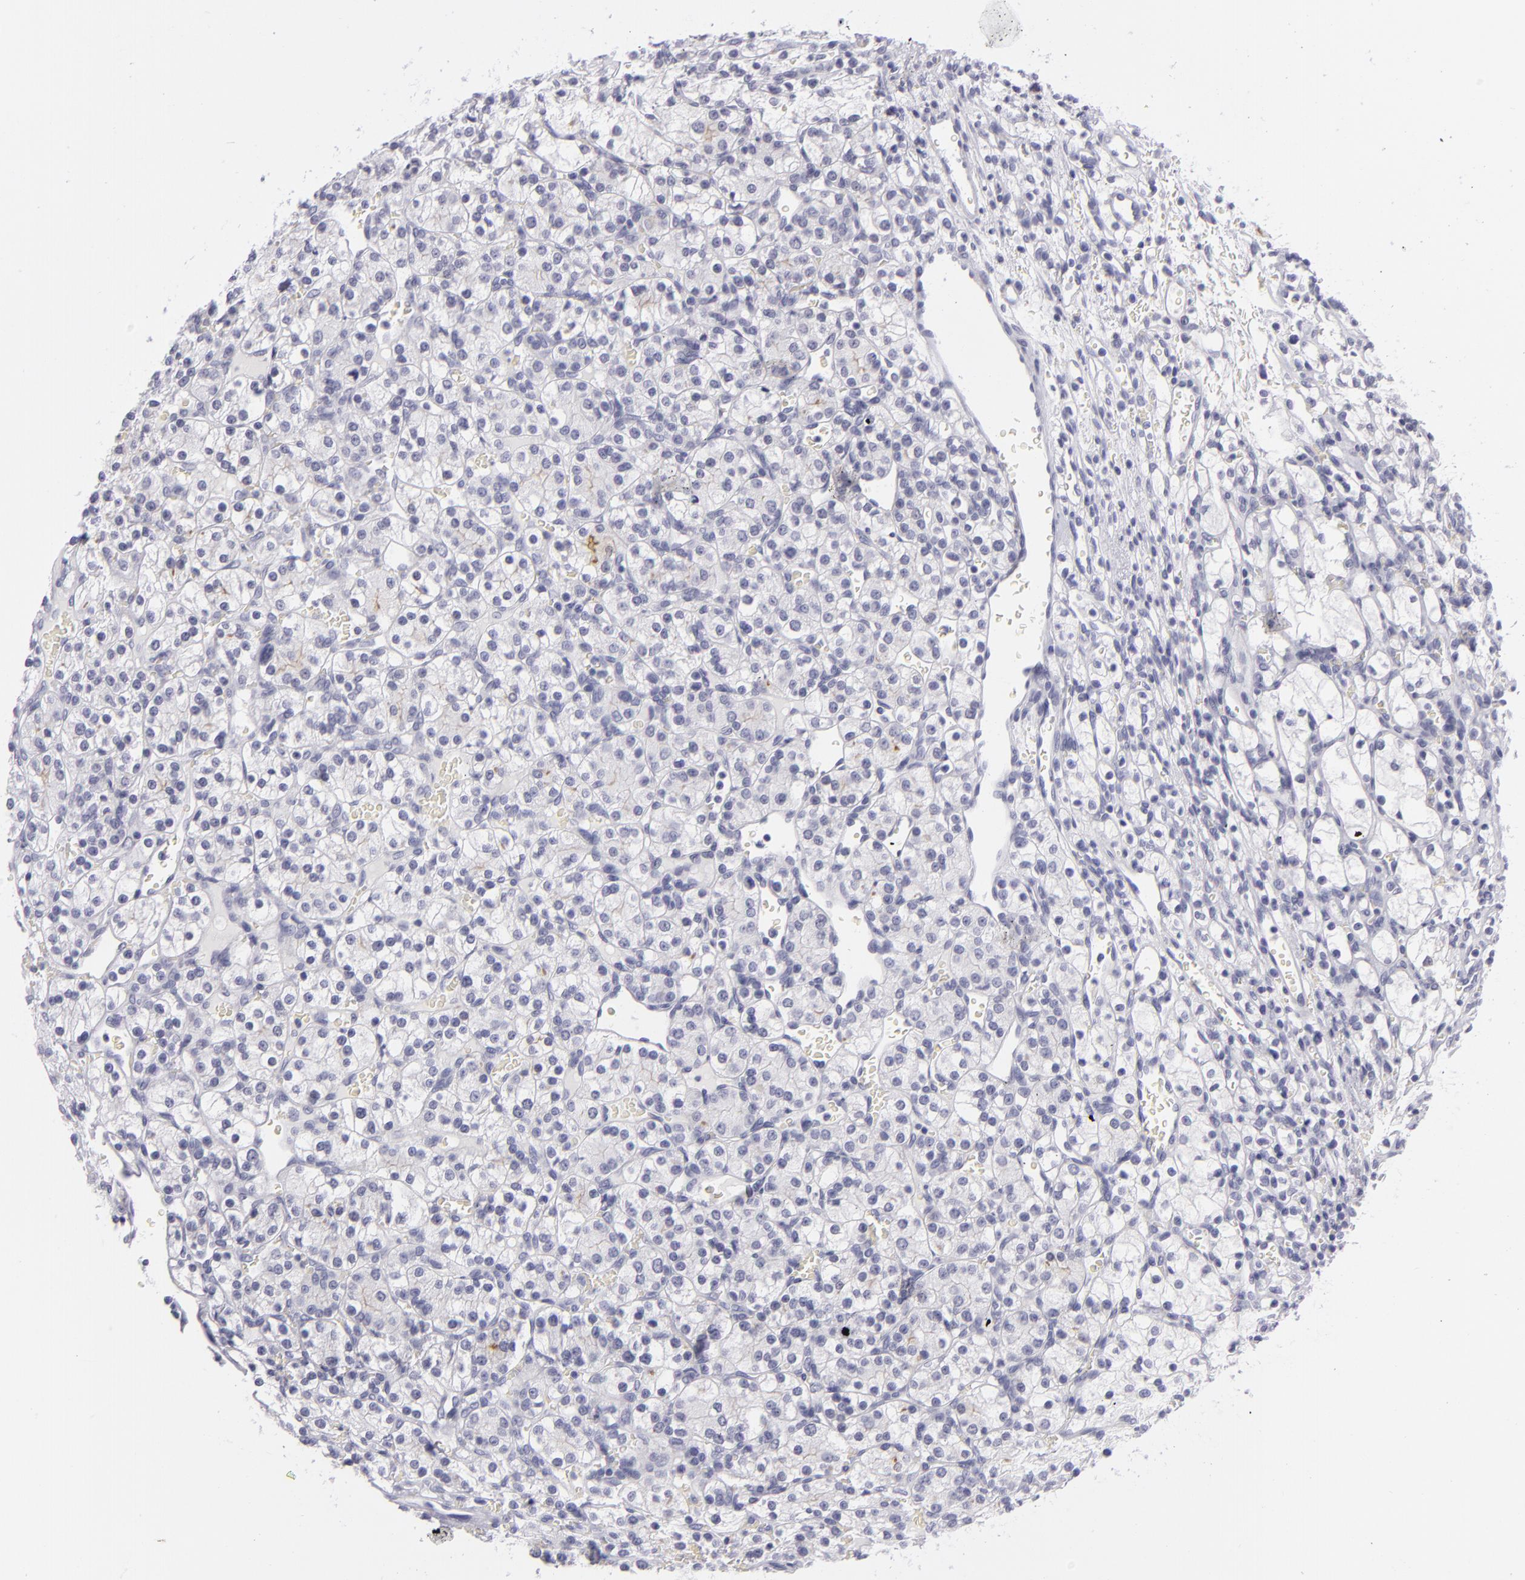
{"staining": {"intensity": "negative", "quantity": "none", "location": "none"}, "tissue": "renal cancer", "cell_type": "Tumor cells", "image_type": "cancer", "snomed": [{"axis": "morphology", "description": "Adenocarcinoma, NOS"}, {"axis": "topography", "description": "Kidney"}], "caption": "An immunohistochemistry histopathology image of renal adenocarcinoma is shown. There is no staining in tumor cells of renal adenocarcinoma. The staining is performed using DAB brown chromogen with nuclei counter-stained in using hematoxylin.", "gene": "VIL1", "patient": {"sex": "female", "age": 62}}